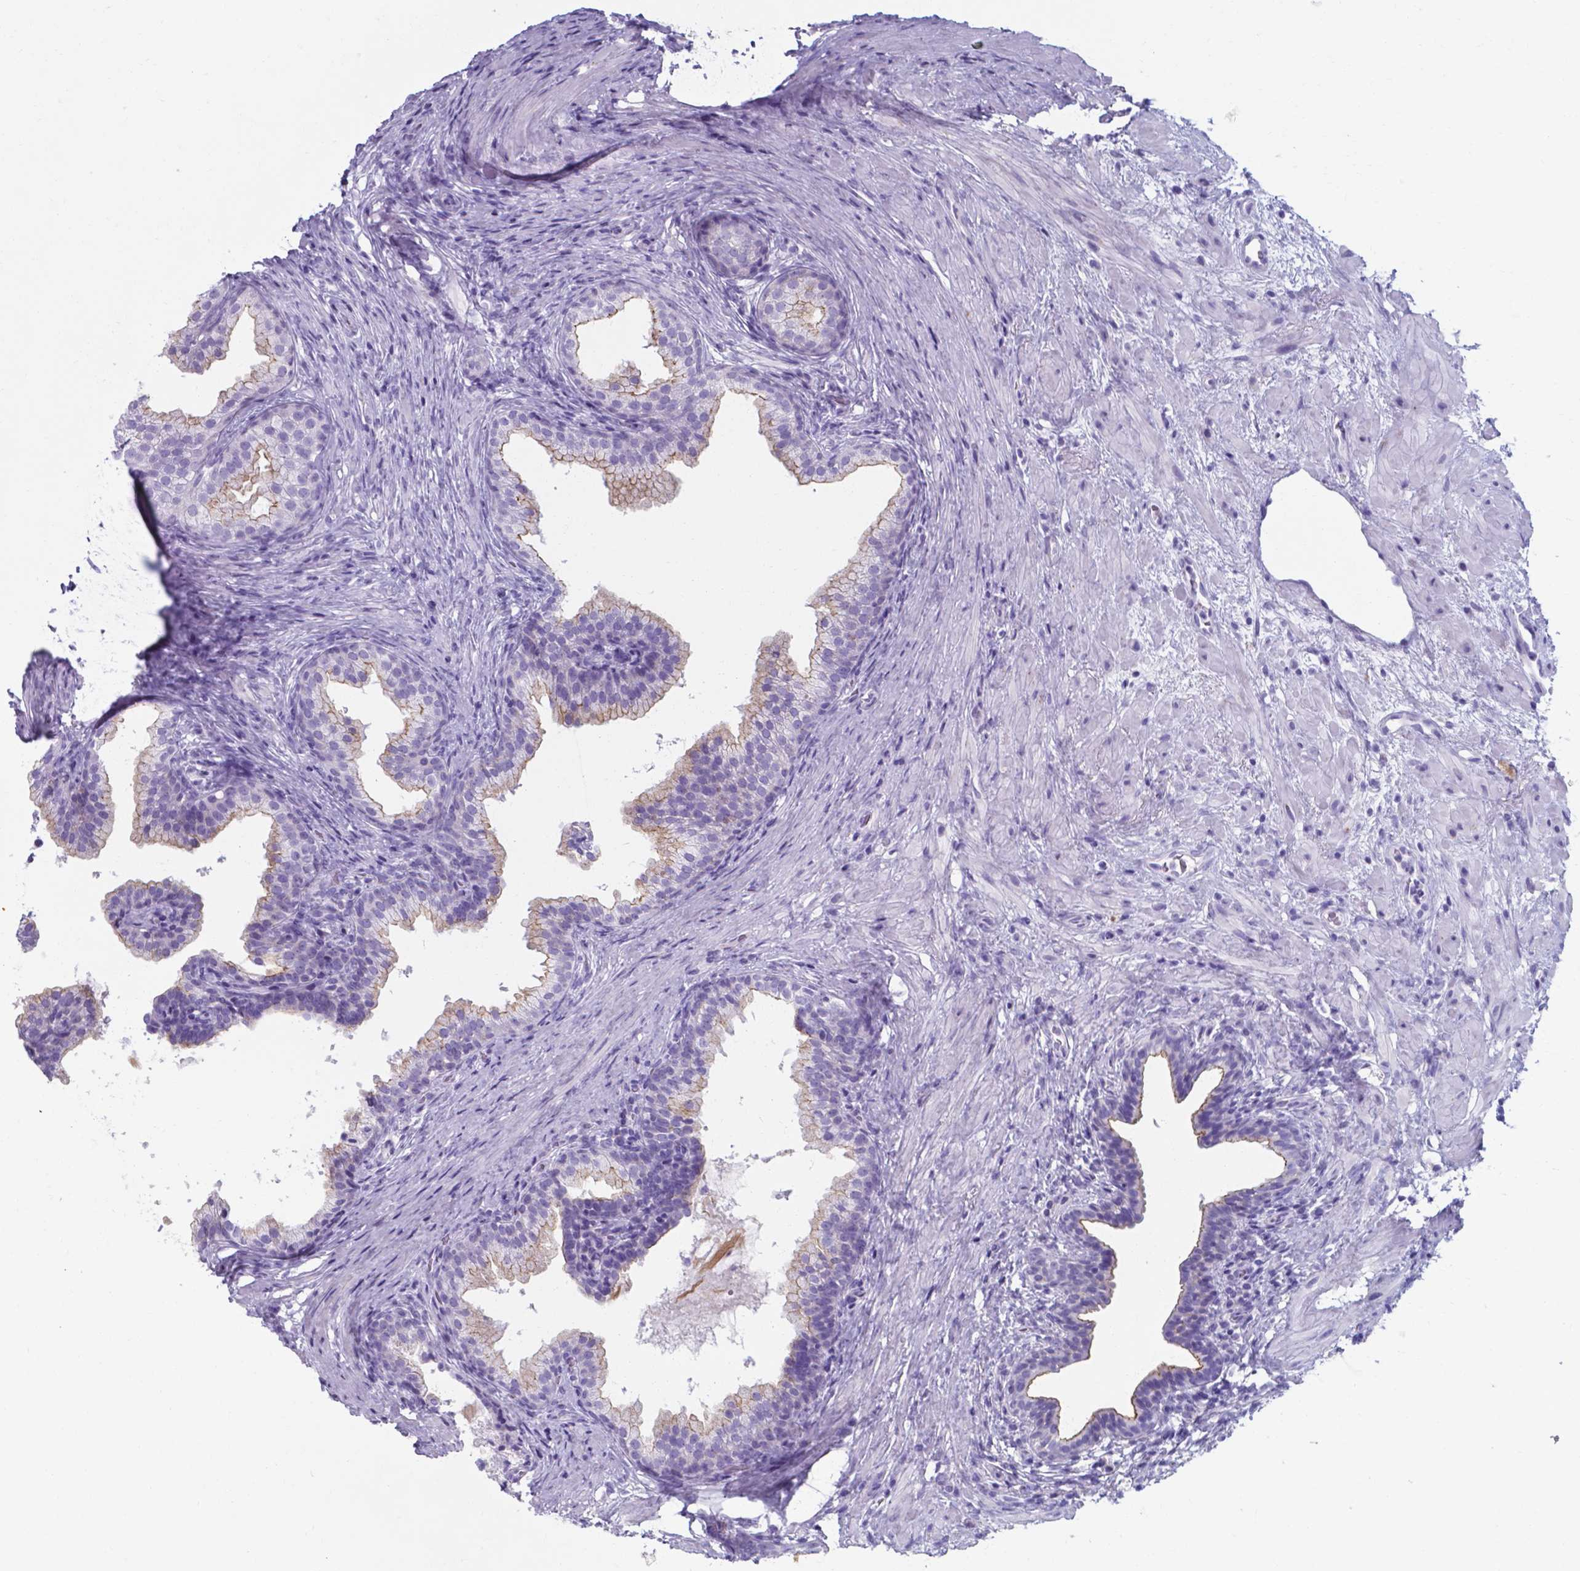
{"staining": {"intensity": "moderate", "quantity": "25%-75%", "location": "cytoplasmic/membranous"}, "tissue": "prostate cancer", "cell_type": "Tumor cells", "image_type": "cancer", "snomed": [{"axis": "morphology", "description": "Adenocarcinoma, Low grade"}, {"axis": "topography", "description": "Prostate and seminal vesicle, NOS"}], "caption": "Prostate cancer stained with a brown dye reveals moderate cytoplasmic/membranous positive positivity in approximately 25%-75% of tumor cells.", "gene": "AP5B1", "patient": {"sex": "male", "age": 71}}